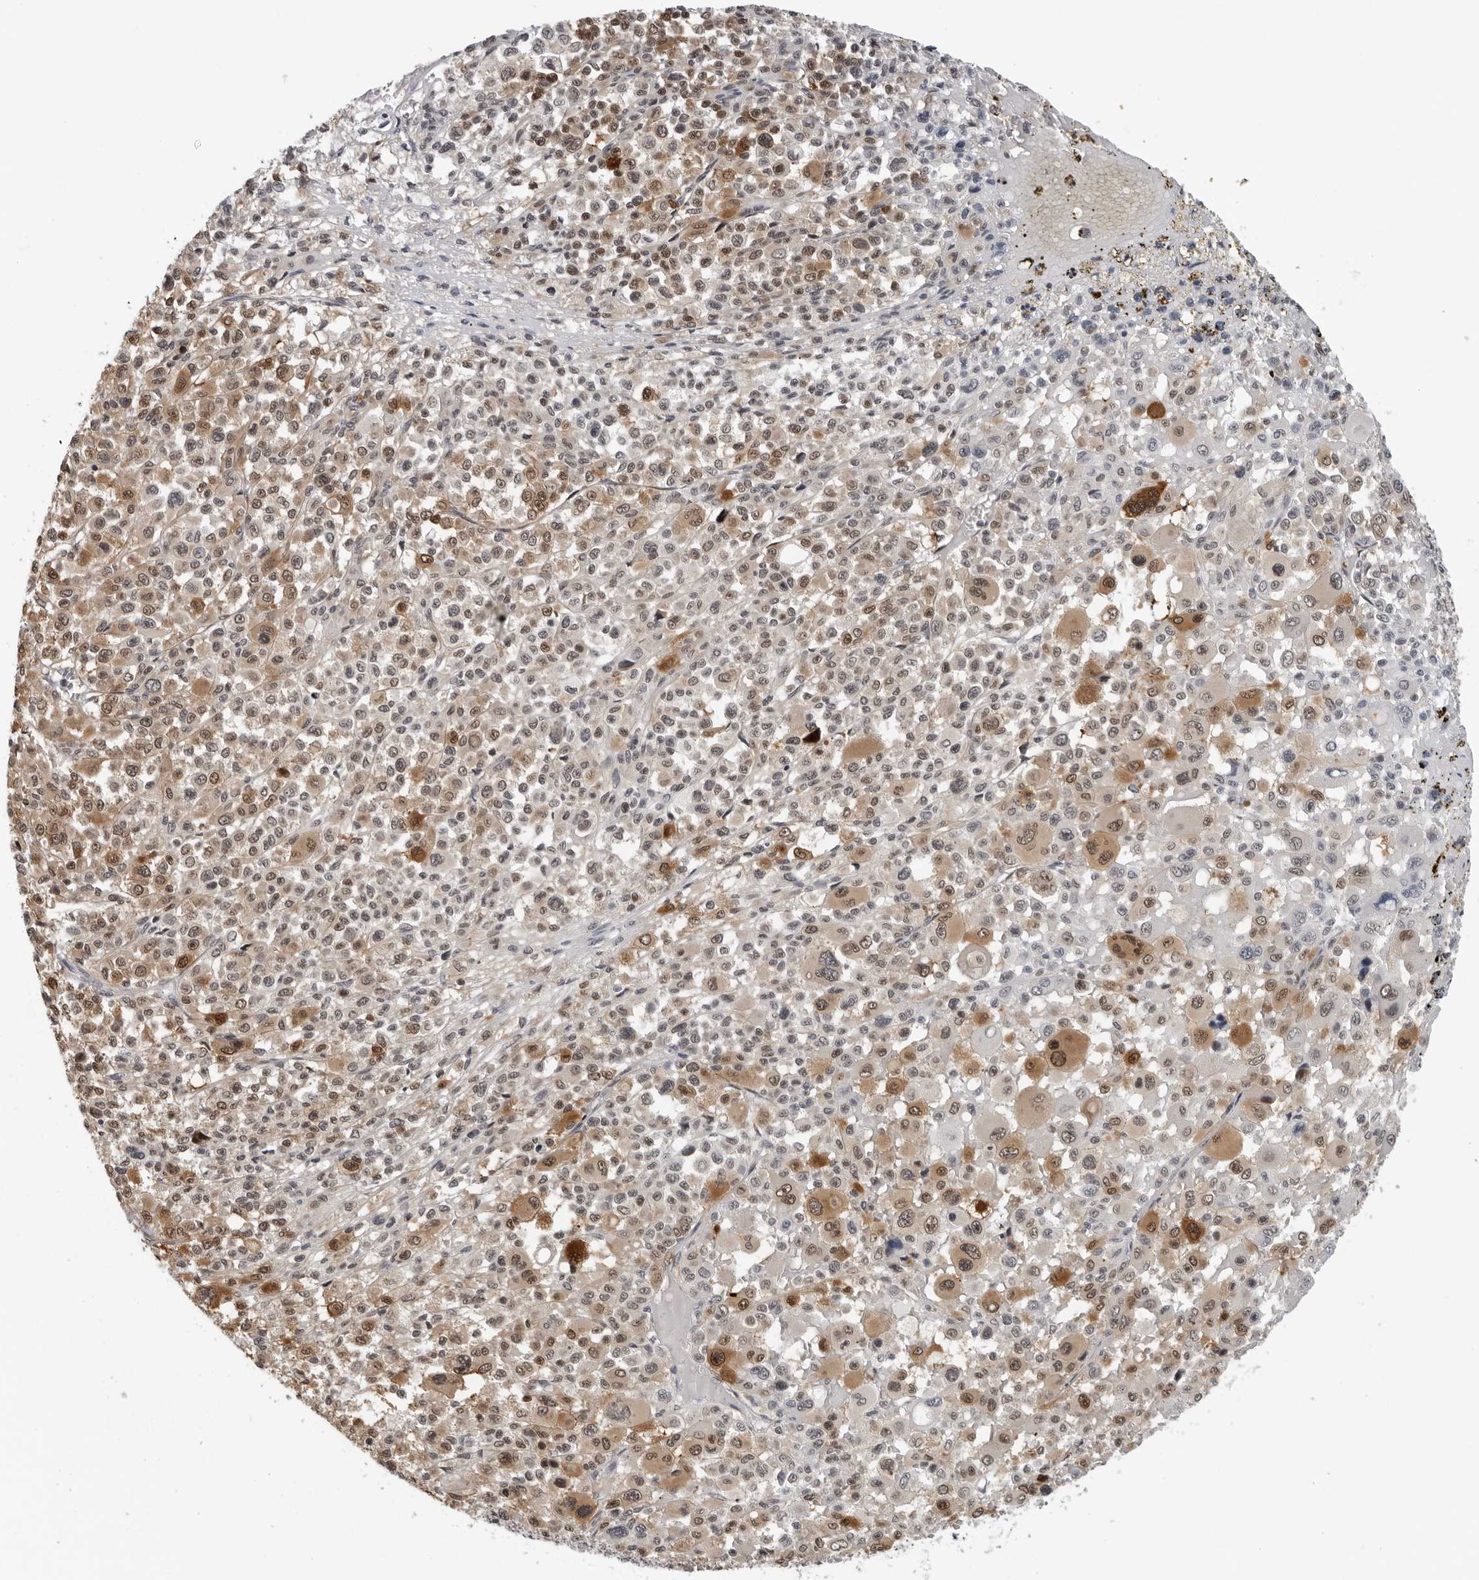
{"staining": {"intensity": "moderate", "quantity": ">75%", "location": "cytoplasmic/membranous,nuclear"}, "tissue": "melanoma", "cell_type": "Tumor cells", "image_type": "cancer", "snomed": [{"axis": "morphology", "description": "Malignant melanoma, Metastatic site"}, {"axis": "topography", "description": "Skin"}], "caption": "This photomicrograph shows IHC staining of human malignant melanoma (metastatic site), with medium moderate cytoplasmic/membranous and nuclear staining in approximately >75% of tumor cells.", "gene": "HSPH1", "patient": {"sex": "female", "age": 74}}